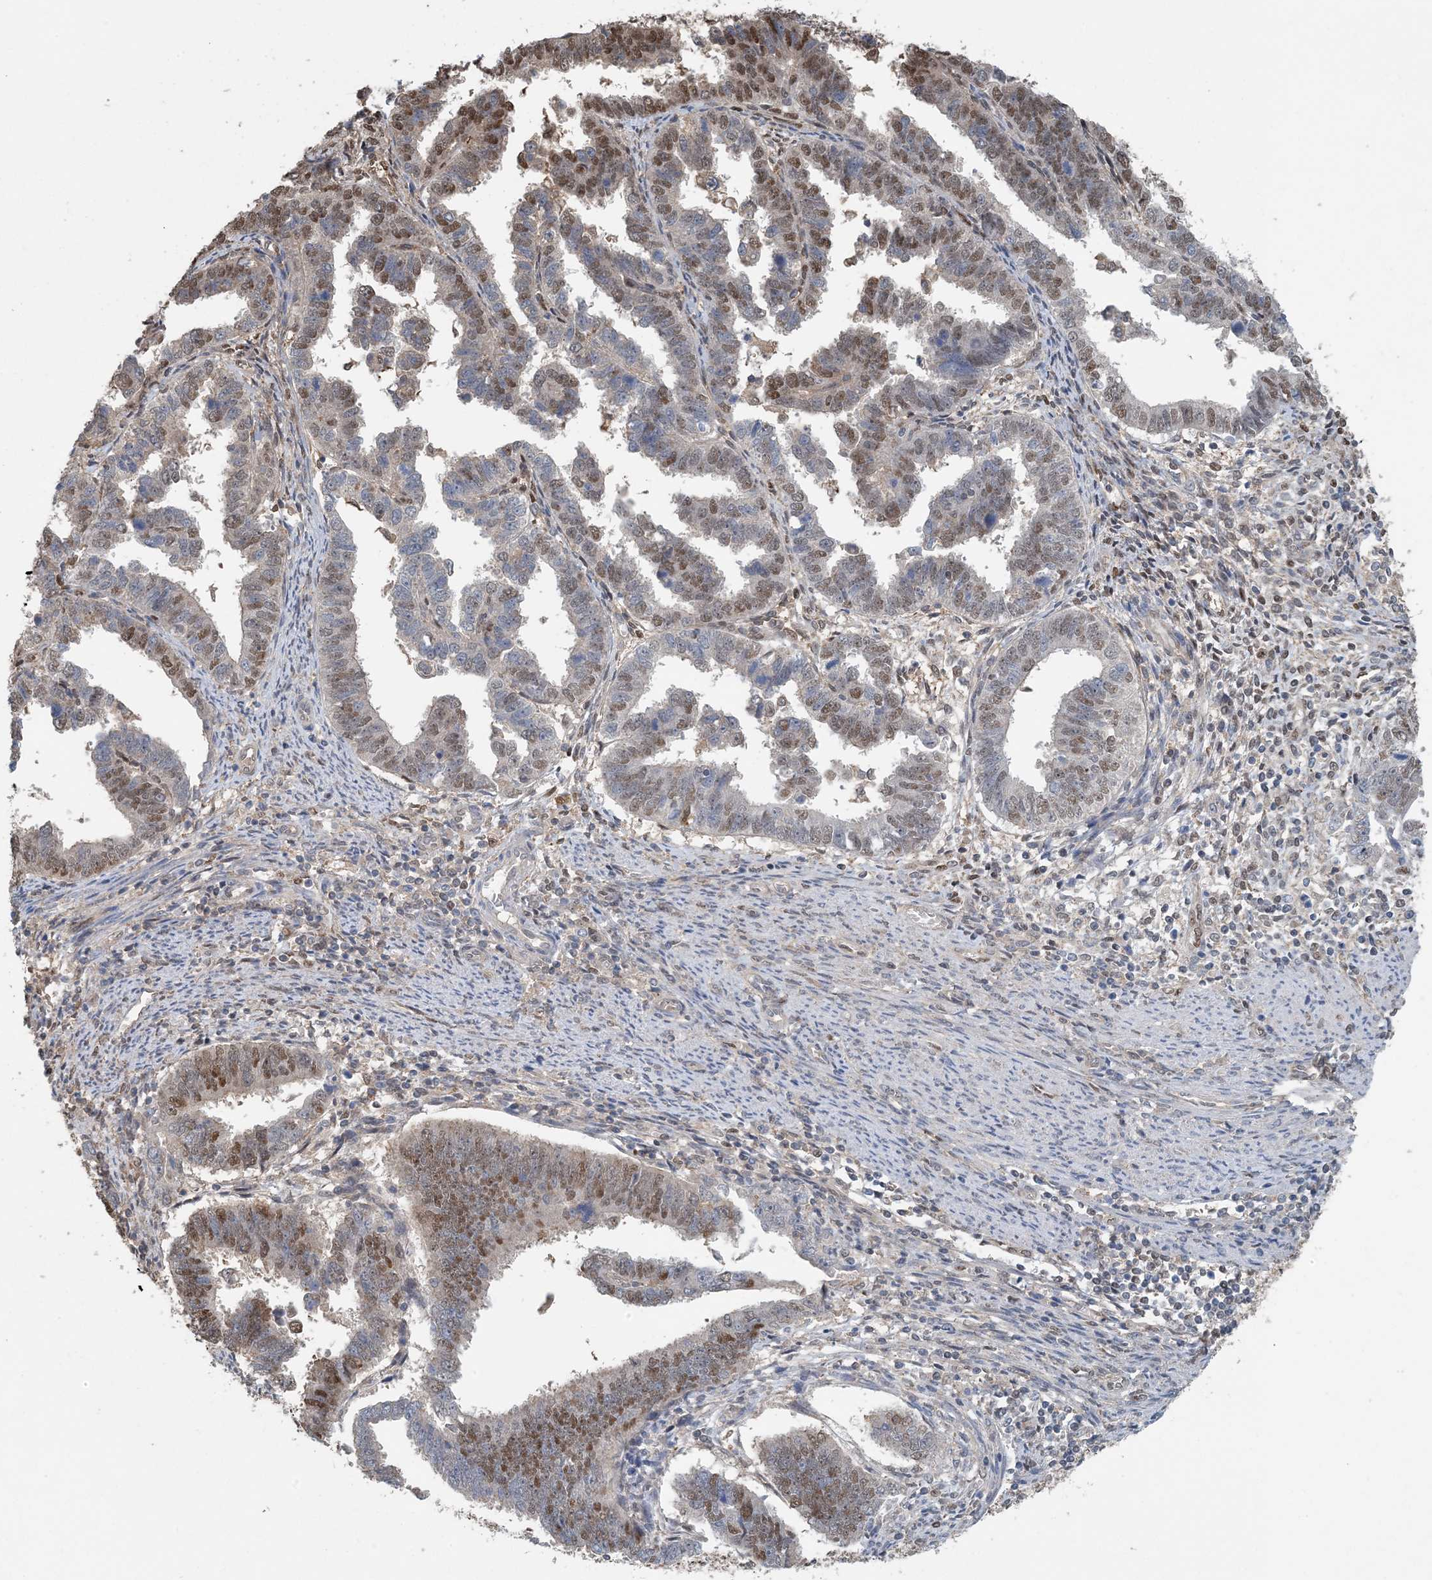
{"staining": {"intensity": "moderate", "quantity": "25%-75%", "location": "nuclear"}, "tissue": "endometrial cancer", "cell_type": "Tumor cells", "image_type": "cancer", "snomed": [{"axis": "morphology", "description": "Adenocarcinoma, NOS"}, {"axis": "topography", "description": "Endometrium"}], "caption": "A high-resolution image shows IHC staining of endometrial cancer (adenocarcinoma), which displays moderate nuclear positivity in approximately 25%-75% of tumor cells. The staining is performed using DAB brown chromogen to label protein expression. The nuclei are counter-stained blue using hematoxylin.", "gene": "HIKESHI", "patient": {"sex": "female", "age": 75}}